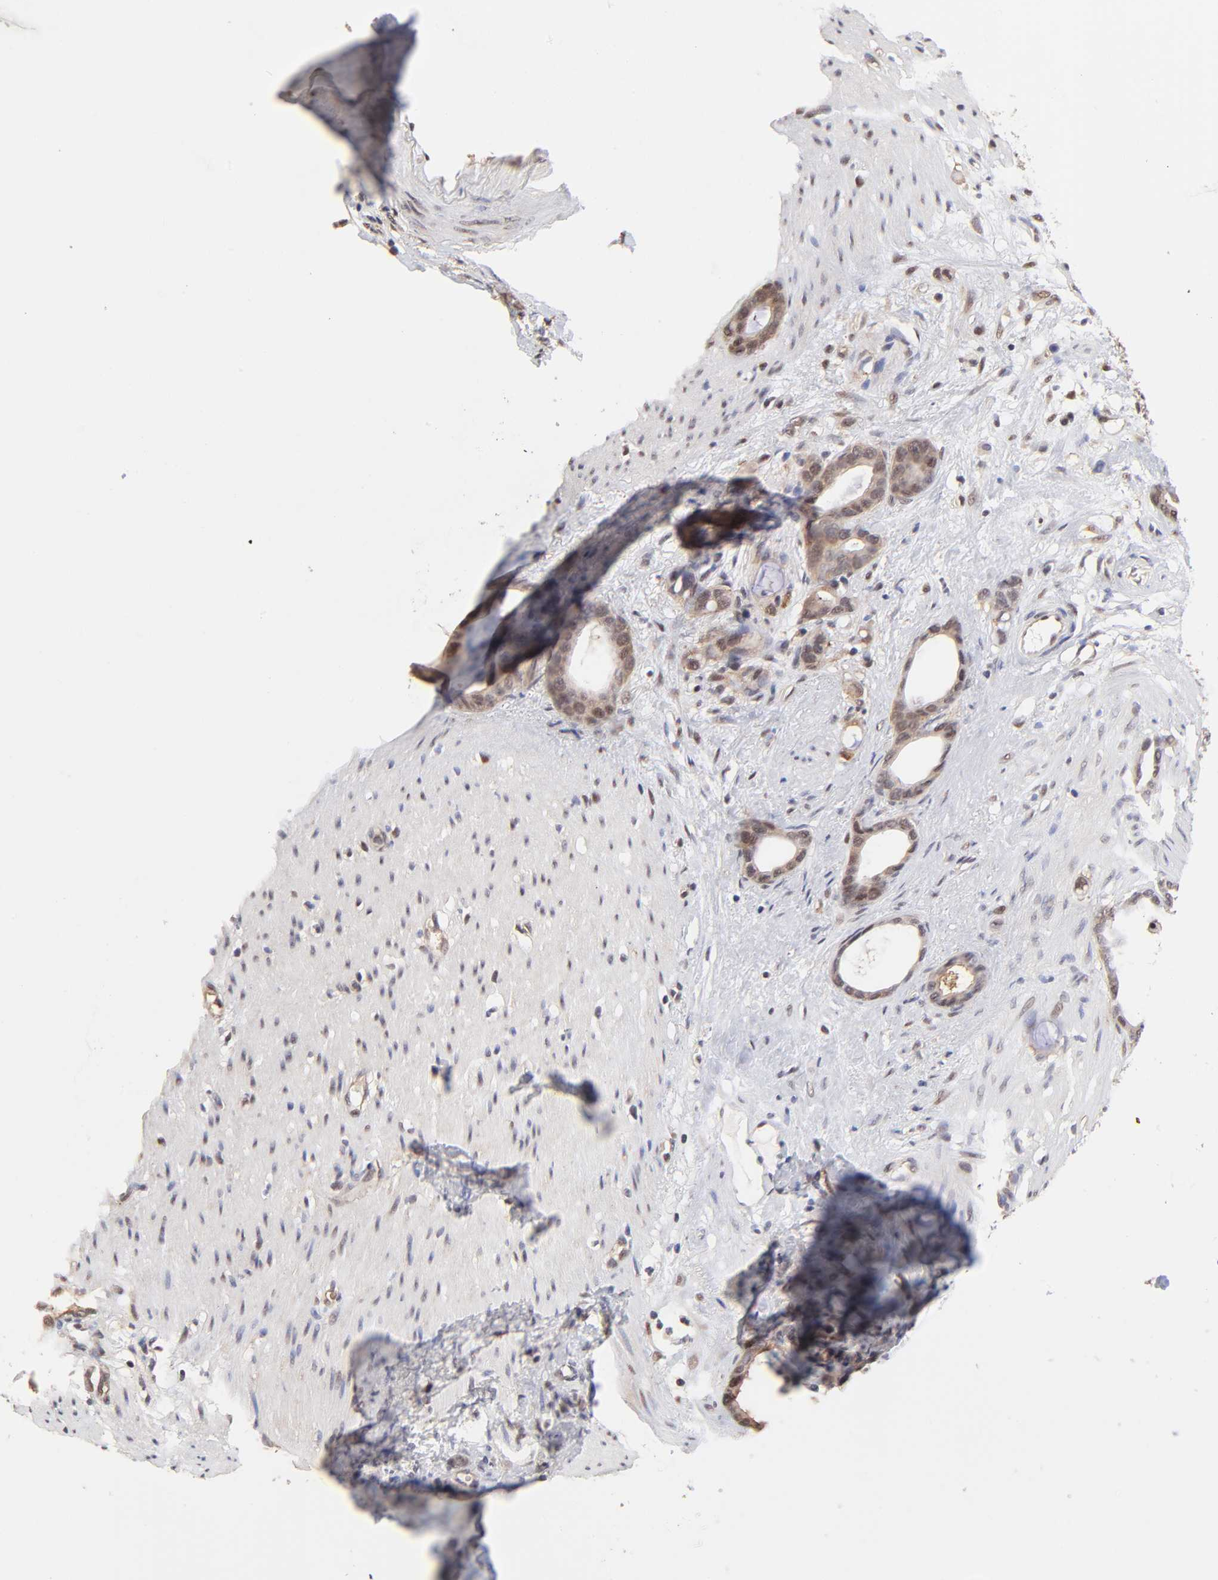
{"staining": {"intensity": "weak", "quantity": "<25%", "location": "nuclear"}, "tissue": "stomach cancer", "cell_type": "Tumor cells", "image_type": "cancer", "snomed": [{"axis": "morphology", "description": "Adenocarcinoma, NOS"}, {"axis": "topography", "description": "Stomach"}], "caption": "Tumor cells show no significant protein staining in stomach adenocarcinoma.", "gene": "PSMC4", "patient": {"sex": "female", "age": 75}}